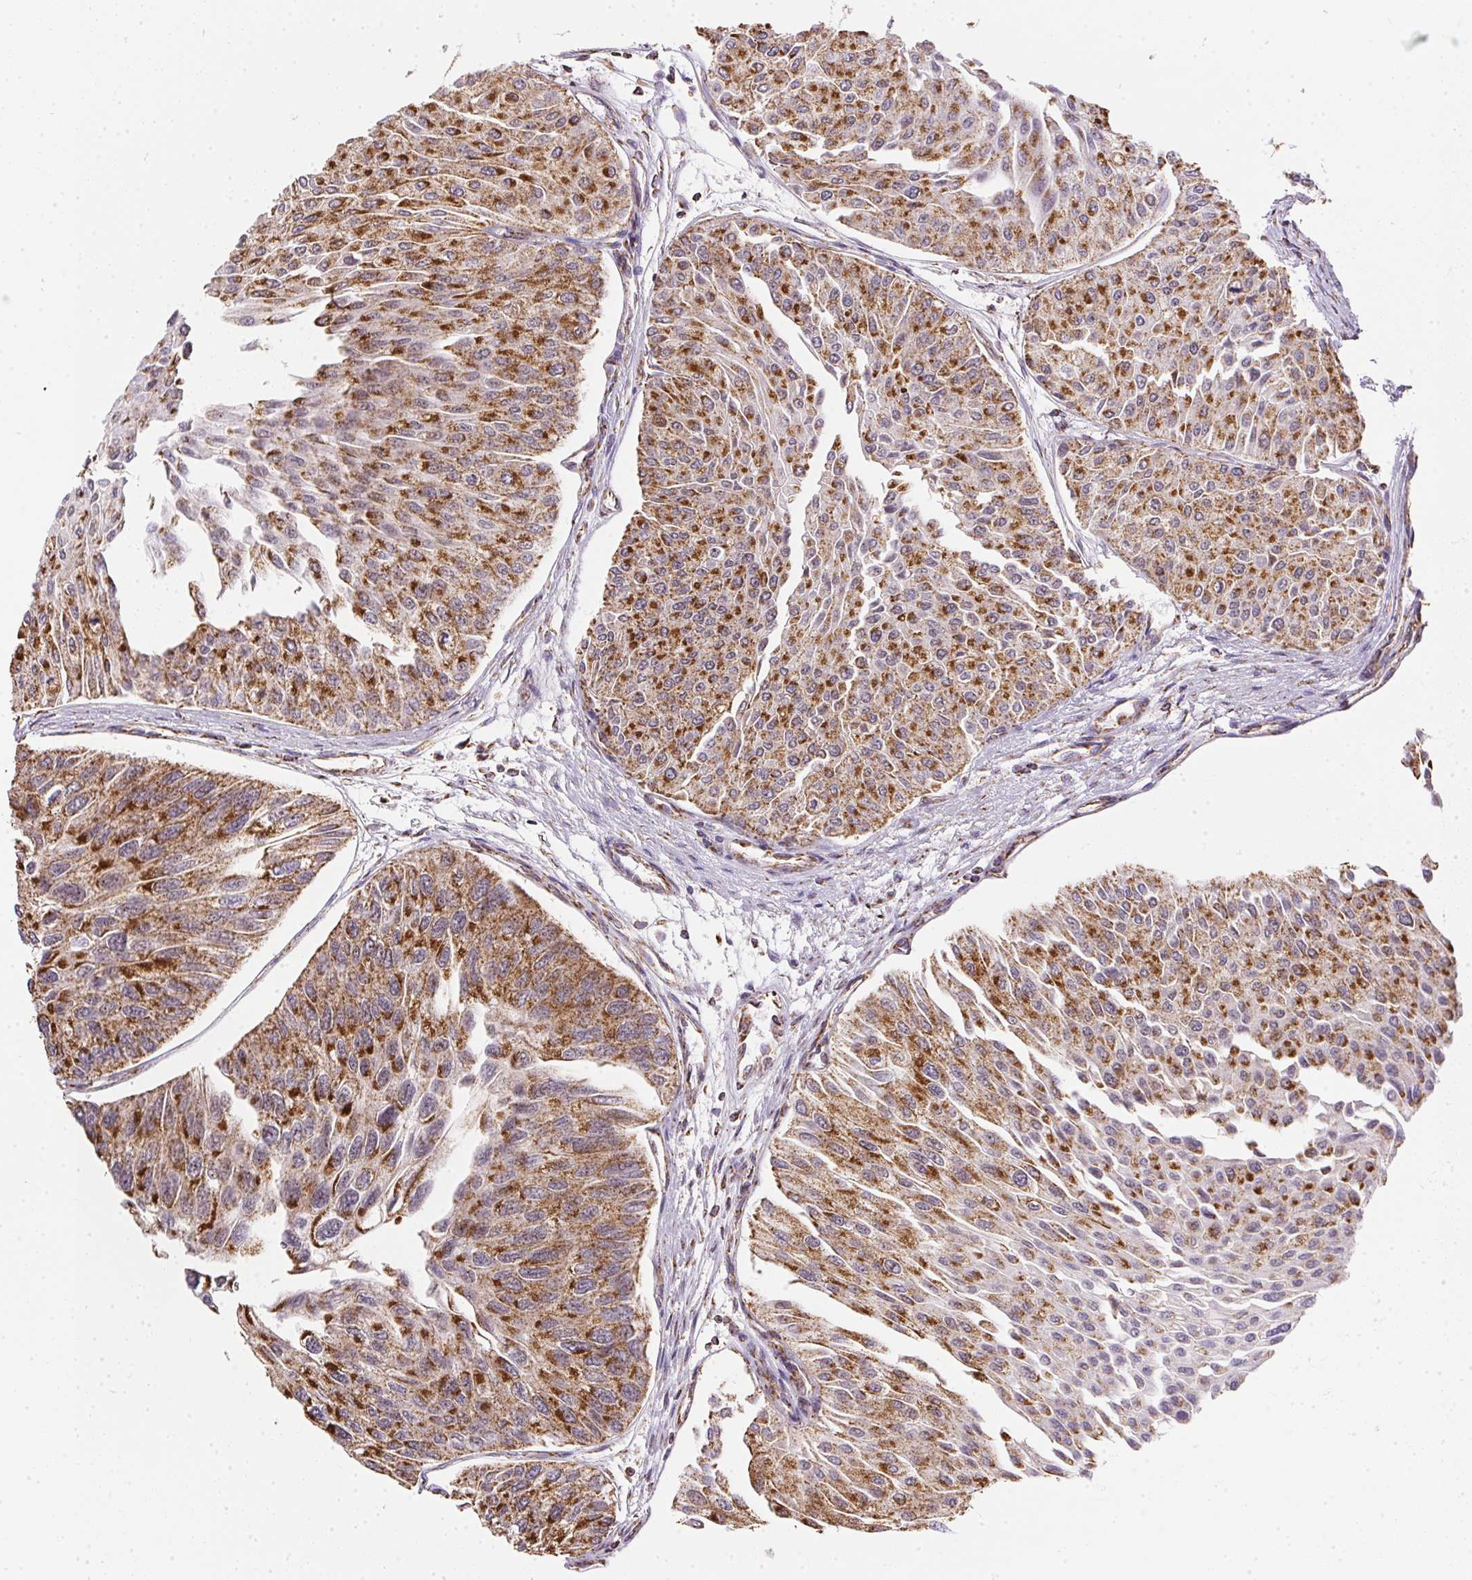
{"staining": {"intensity": "strong", "quantity": ">75%", "location": "cytoplasmic/membranous"}, "tissue": "urothelial cancer", "cell_type": "Tumor cells", "image_type": "cancer", "snomed": [{"axis": "morphology", "description": "Urothelial carcinoma, NOS"}, {"axis": "topography", "description": "Urinary bladder"}], "caption": "Approximately >75% of tumor cells in human transitional cell carcinoma demonstrate strong cytoplasmic/membranous protein positivity as visualized by brown immunohistochemical staining.", "gene": "MAPK11", "patient": {"sex": "male", "age": 67}}